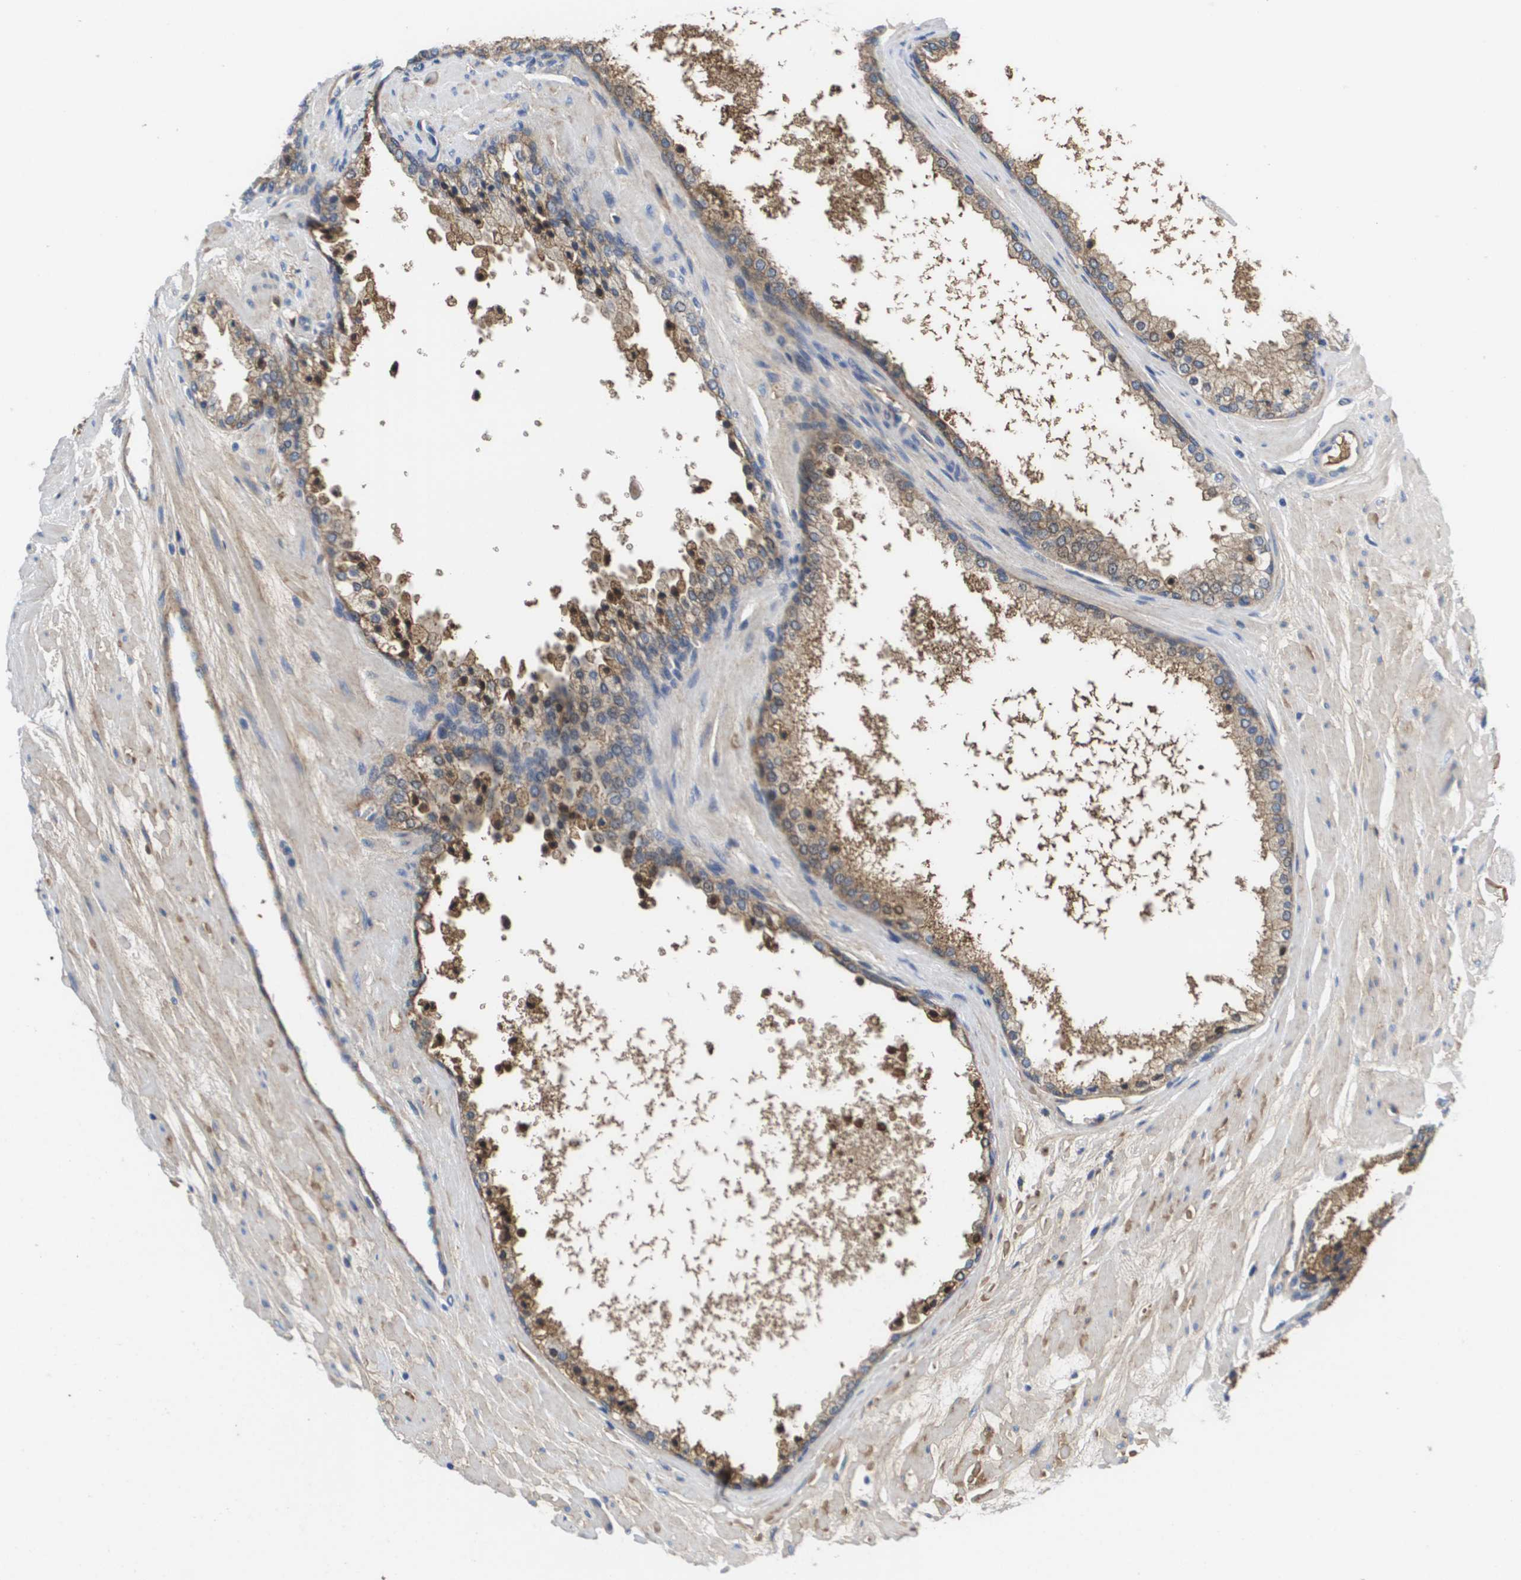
{"staining": {"intensity": "moderate", "quantity": ">75%", "location": "cytoplasmic/membranous"}, "tissue": "prostate cancer", "cell_type": "Tumor cells", "image_type": "cancer", "snomed": [{"axis": "morphology", "description": "Adenocarcinoma, High grade"}, {"axis": "topography", "description": "Prostate"}], "caption": "Immunohistochemical staining of human prostate cancer (adenocarcinoma (high-grade)) reveals medium levels of moderate cytoplasmic/membranous protein positivity in approximately >75% of tumor cells.", "gene": "SERPINC1", "patient": {"sex": "male", "age": 65}}